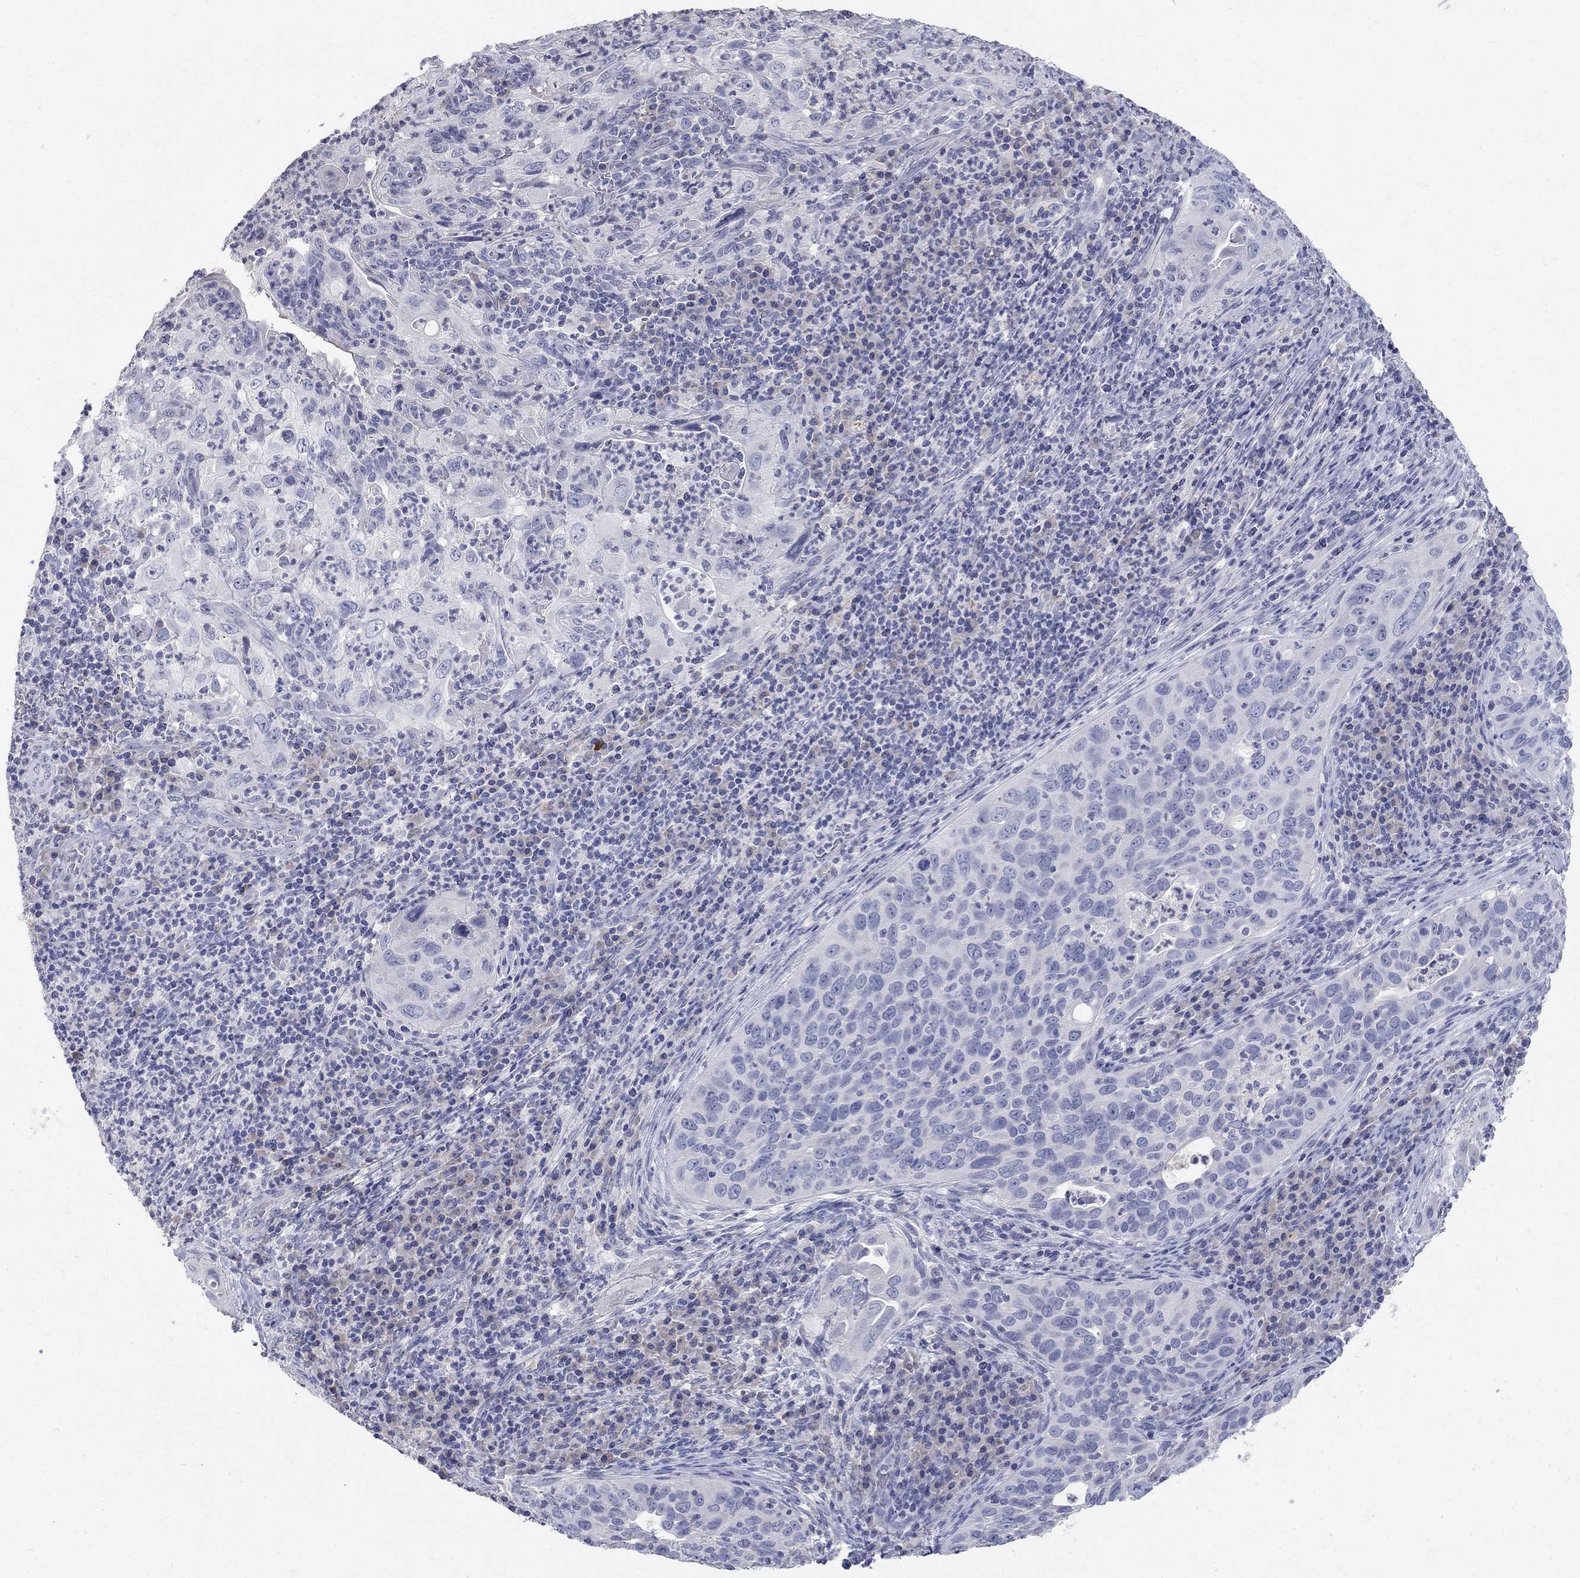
{"staining": {"intensity": "negative", "quantity": "none", "location": "none"}, "tissue": "cervical cancer", "cell_type": "Tumor cells", "image_type": "cancer", "snomed": [{"axis": "morphology", "description": "Squamous cell carcinoma, NOS"}, {"axis": "topography", "description": "Cervix"}], "caption": "This is a image of immunohistochemistry staining of cervical squamous cell carcinoma, which shows no positivity in tumor cells.", "gene": "PTH1R", "patient": {"sex": "female", "age": 26}}